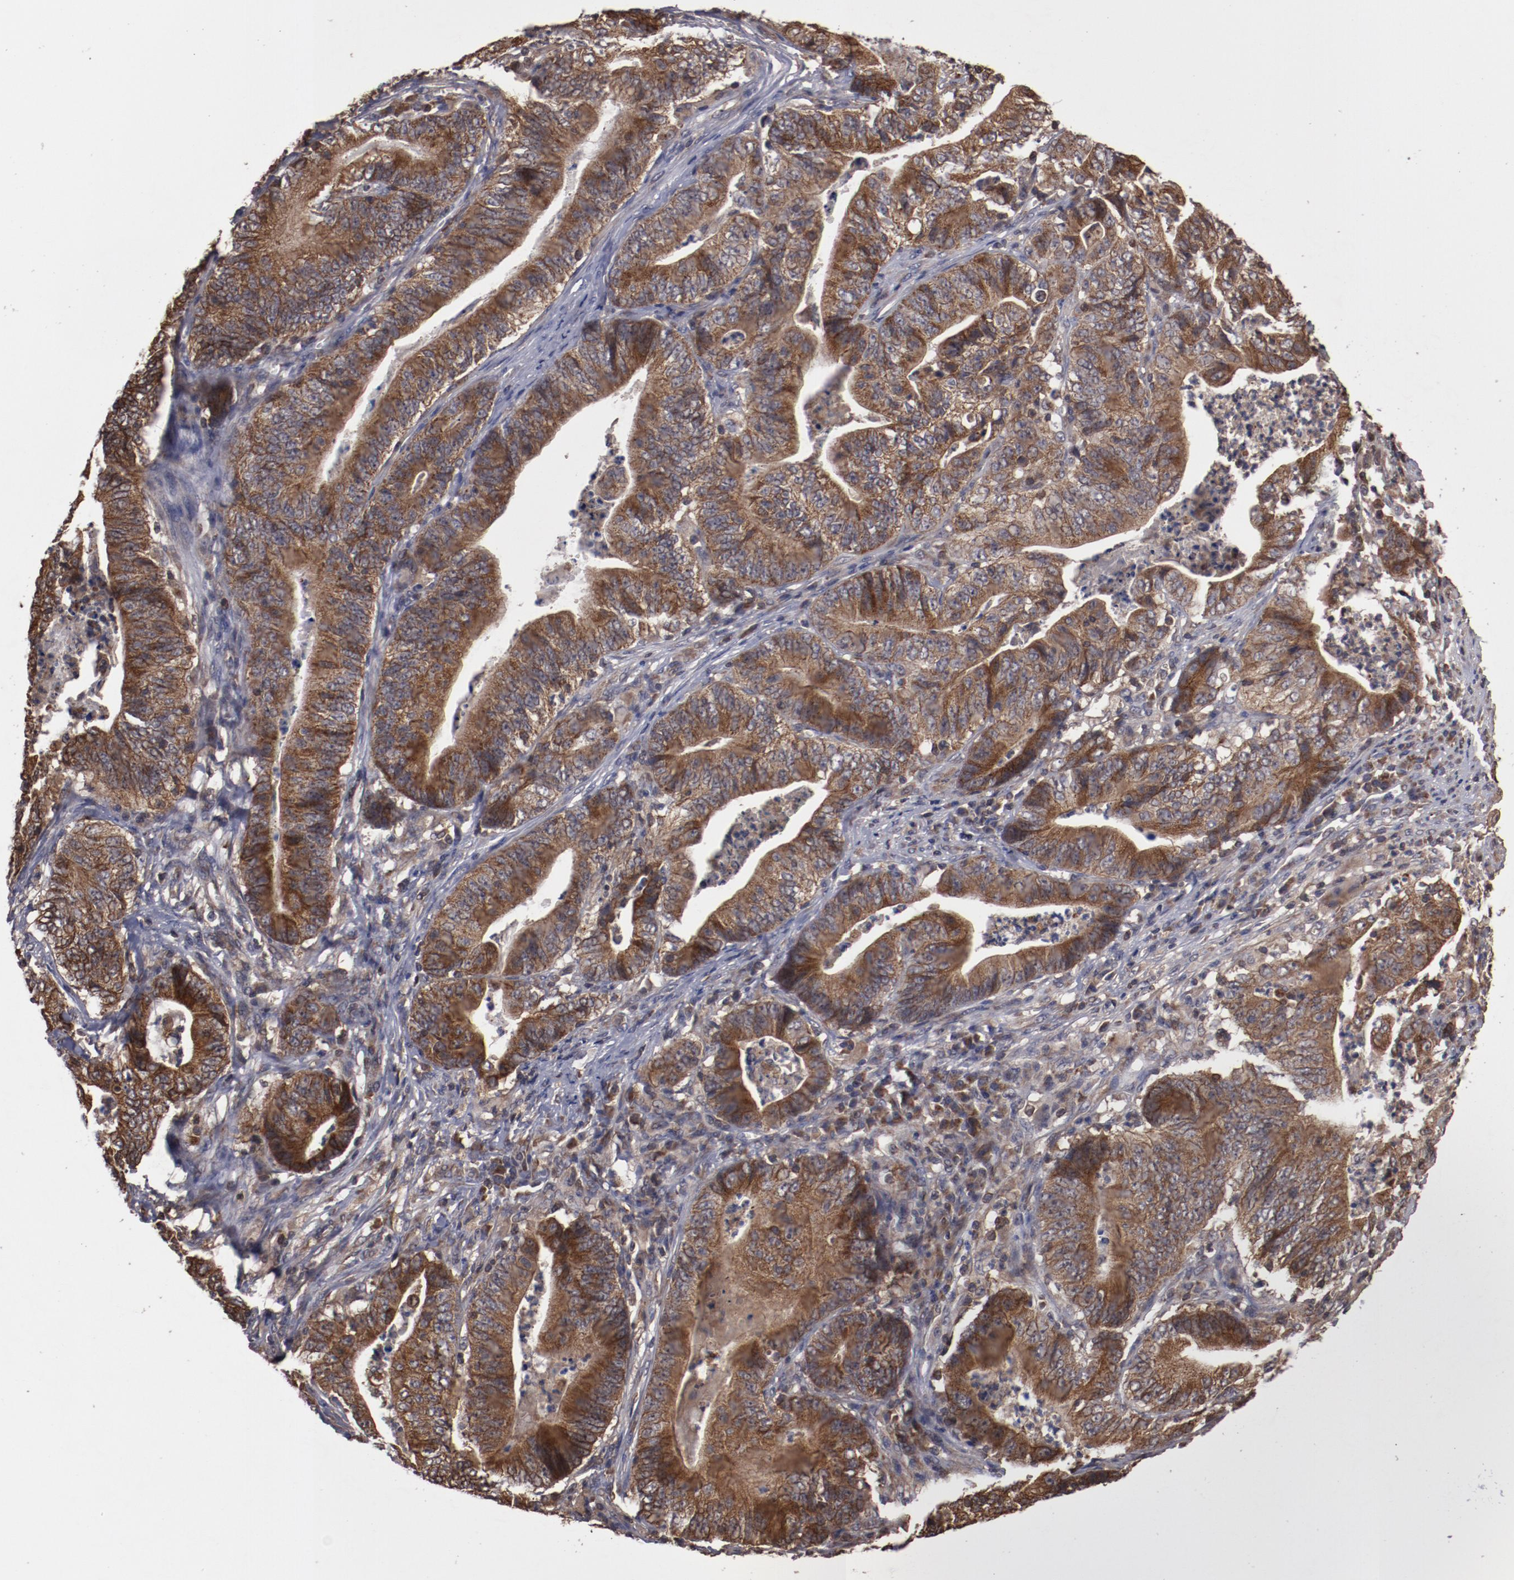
{"staining": {"intensity": "strong", "quantity": ">75%", "location": "cytoplasmic/membranous"}, "tissue": "stomach cancer", "cell_type": "Tumor cells", "image_type": "cancer", "snomed": [{"axis": "morphology", "description": "Adenocarcinoma, NOS"}, {"axis": "topography", "description": "Stomach, lower"}], "caption": "Protein staining by immunohistochemistry demonstrates strong cytoplasmic/membranous staining in approximately >75% of tumor cells in stomach adenocarcinoma.", "gene": "RPS6KA6", "patient": {"sex": "female", "age": 86}}